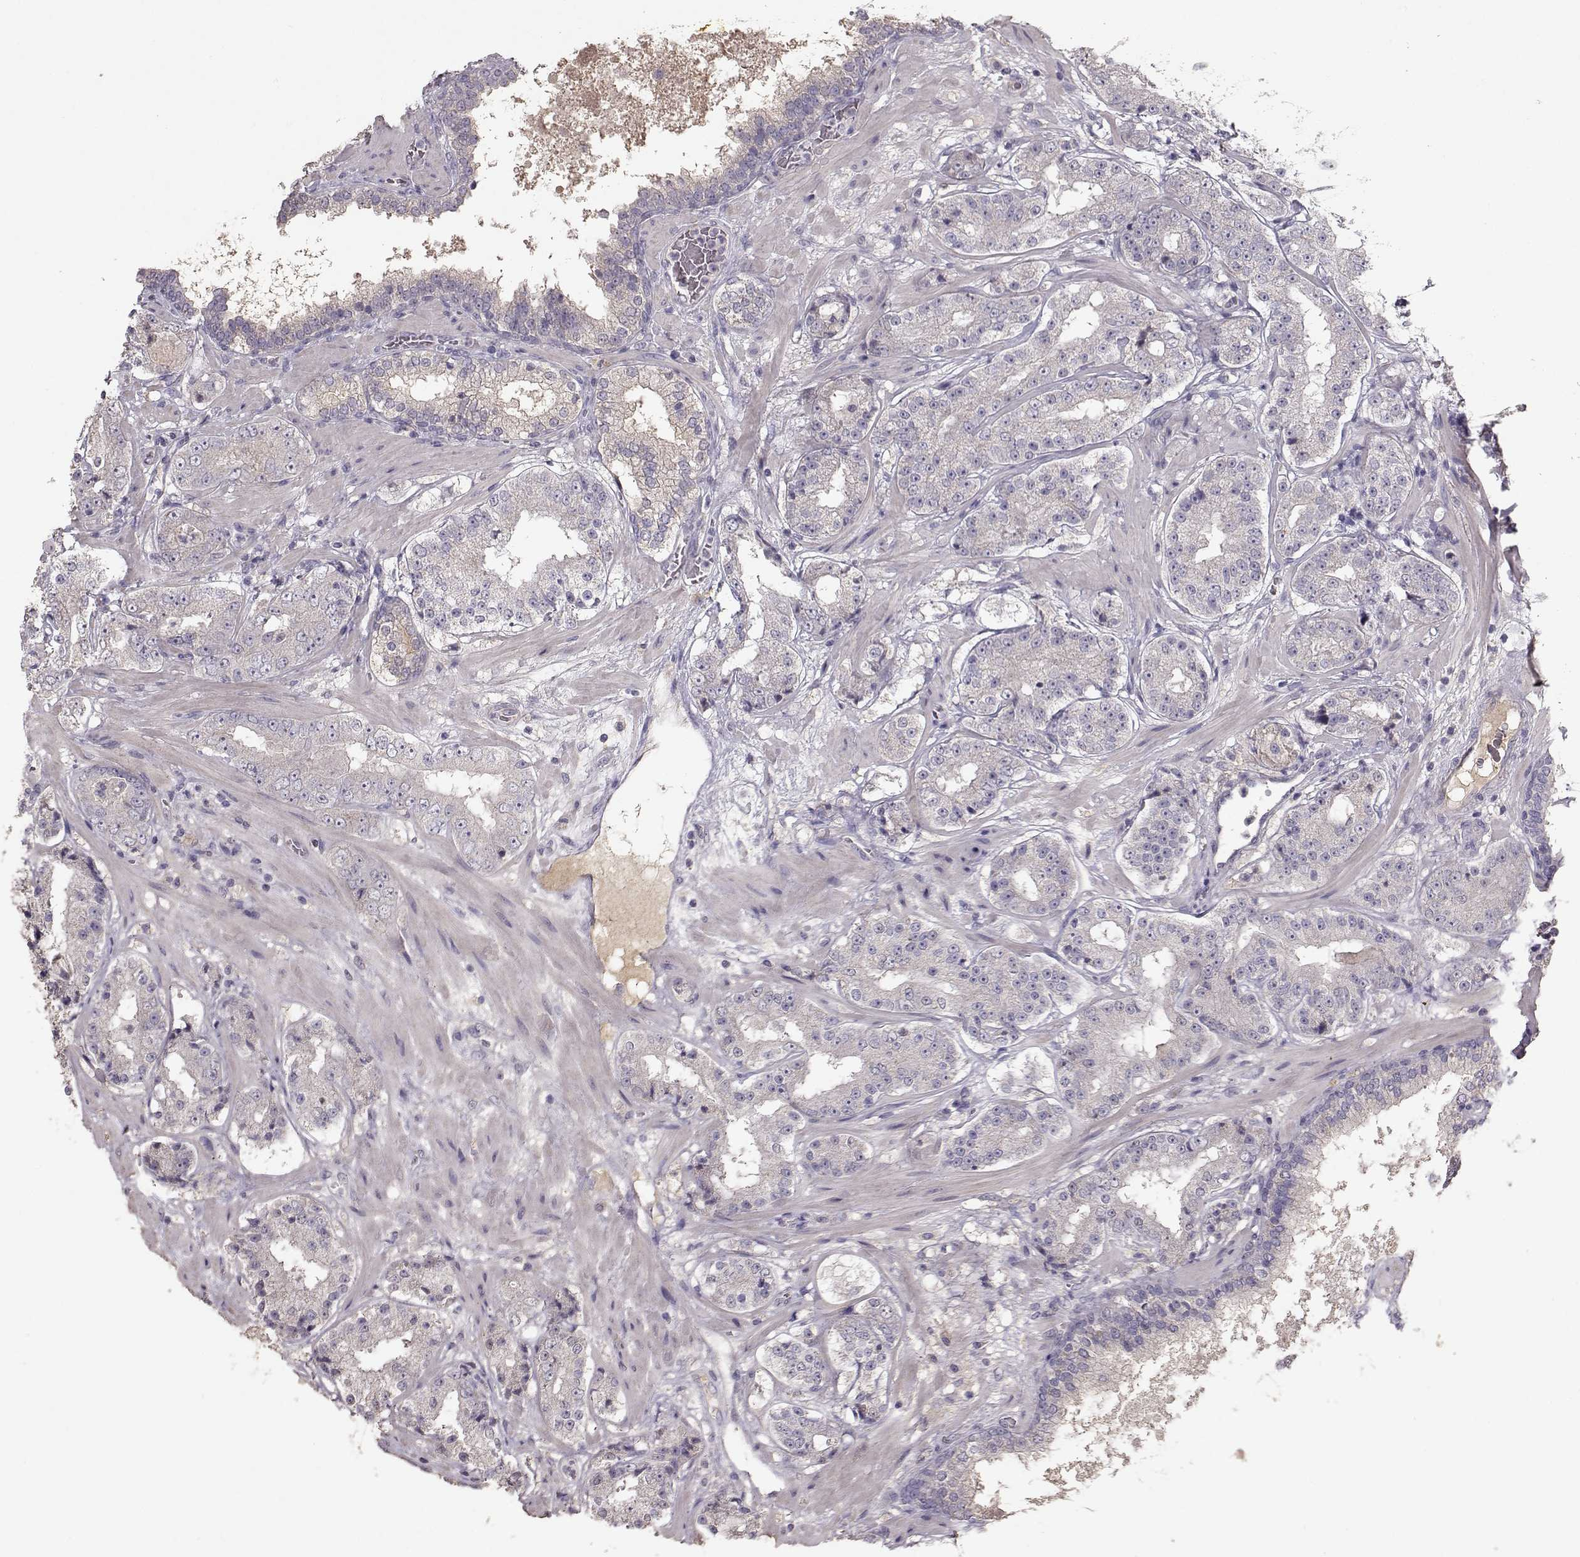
{"staining": {"intensity": "negative", "quantity": "none", "location": "none"}, "tissue": "prostate cancer", "cell_type": "Tumor cells", "image_type": "cancer", "snomed": [{"axis": "morphology", "description": "Adenocarcinoma, Low grade"}, {"axis": "topography", "description": "Prostate"}], "caption": "This image is of adenocarcinoma (low-grade) (prostate) stained with IHC to label a protein in brown with the nuclei are counter-stained blue. There is no staining in tumor cells. (Brightfield microscopy of DAB (3,3'-diaminobenzidine) immunohistochemistry (IHC) at high magnification).", "gene": "PMCH", "patient": {"sex": "male", "age": 60}}